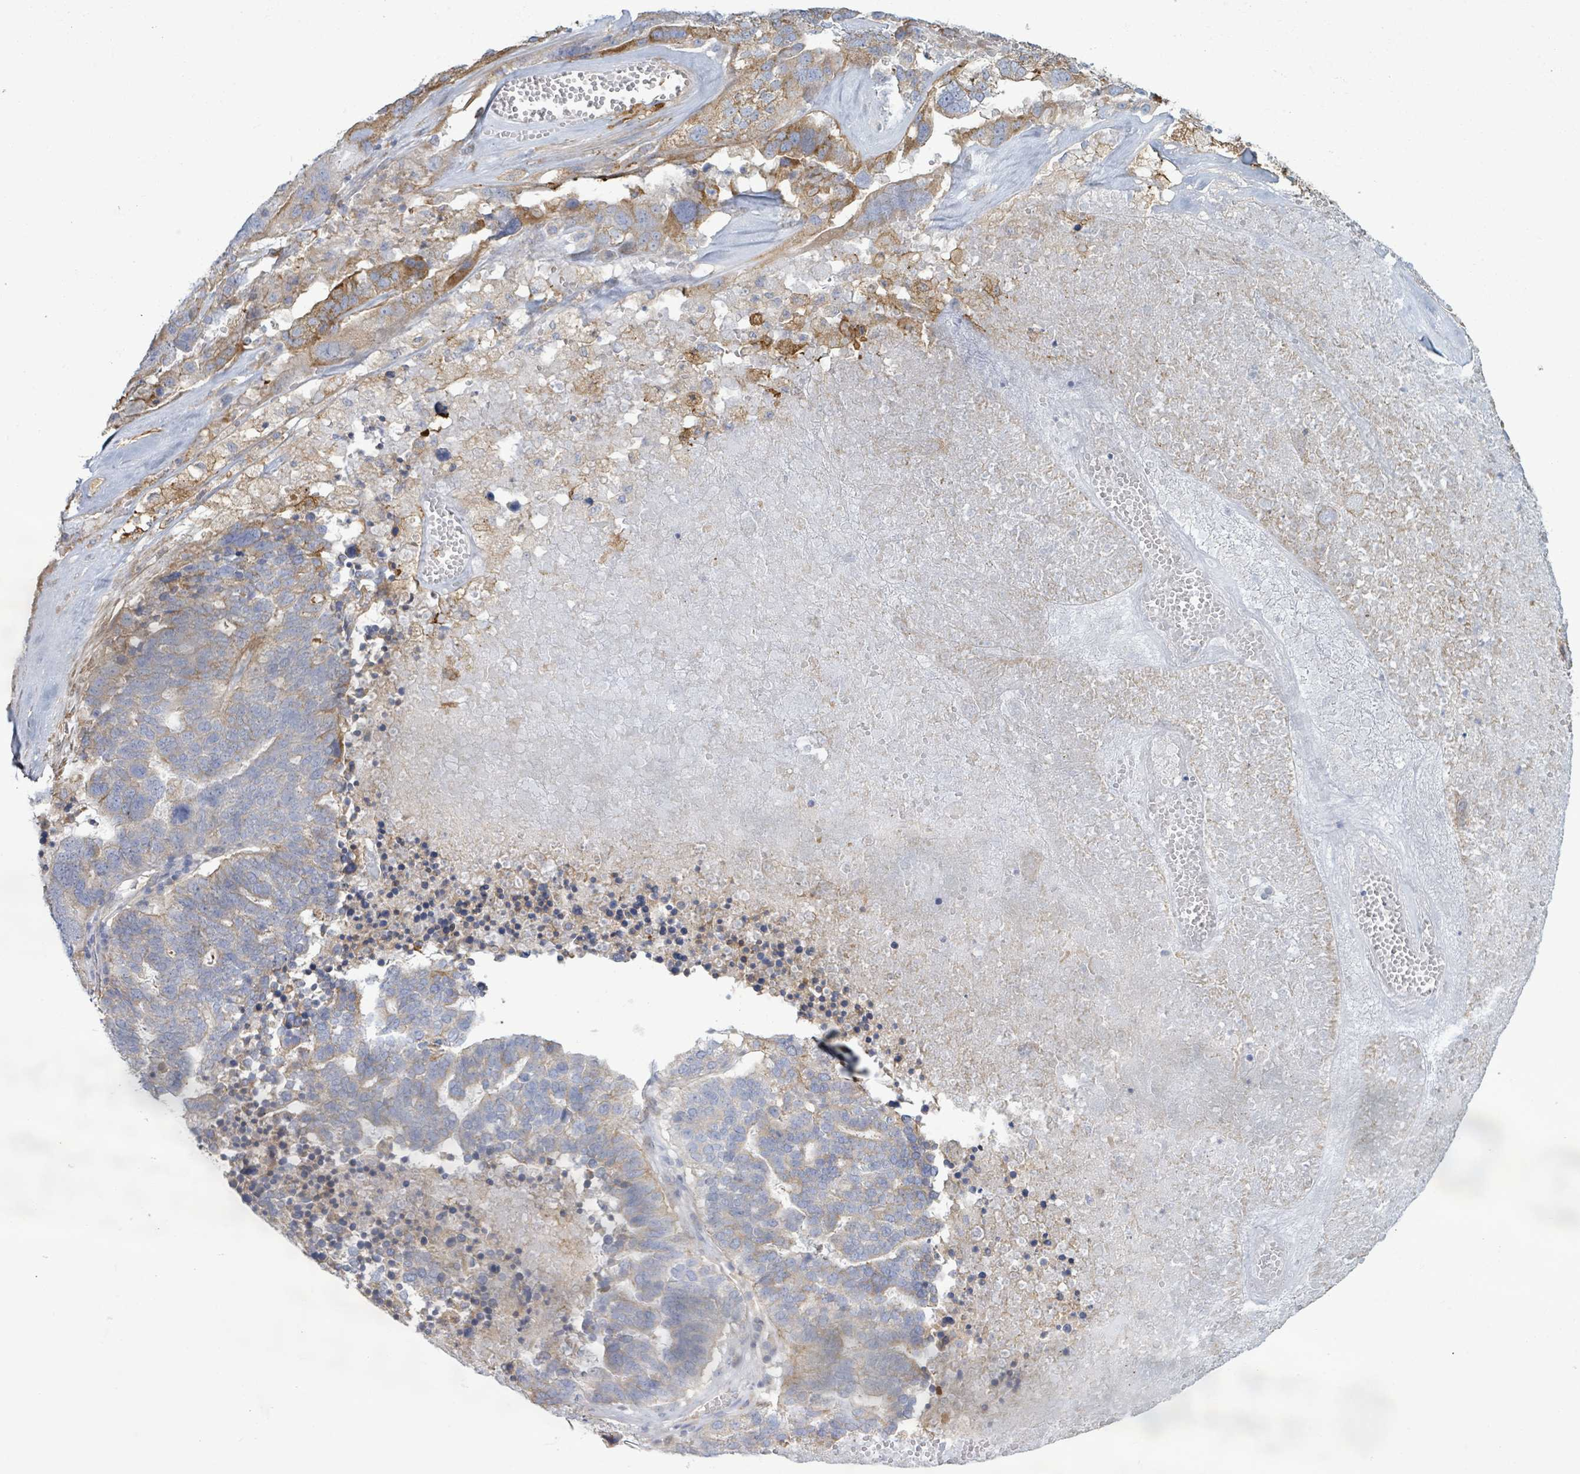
{"staining": {"intensity": "moderate", "quantity": "<25%", "location": "cytoplasmic/membranous"}, "tissue": "ovarian cancer", "cell_type": "Tumor cells", "image_type": "cancer", "snomed": [{"axis": "morphology", "description": "Cystadenocarcinoma, serous, NOS"}, {"axis": "topography", "description": "Ovary"}], "caption": "Protein expression analysis of human serous cystadenocarcinoma (ovarian) reveals moderate cytoplasmic/membranous positivity in about <25% of tumor cells.", "gene": "COL13A1", "patient": {"sex": "female", "age": 59}}